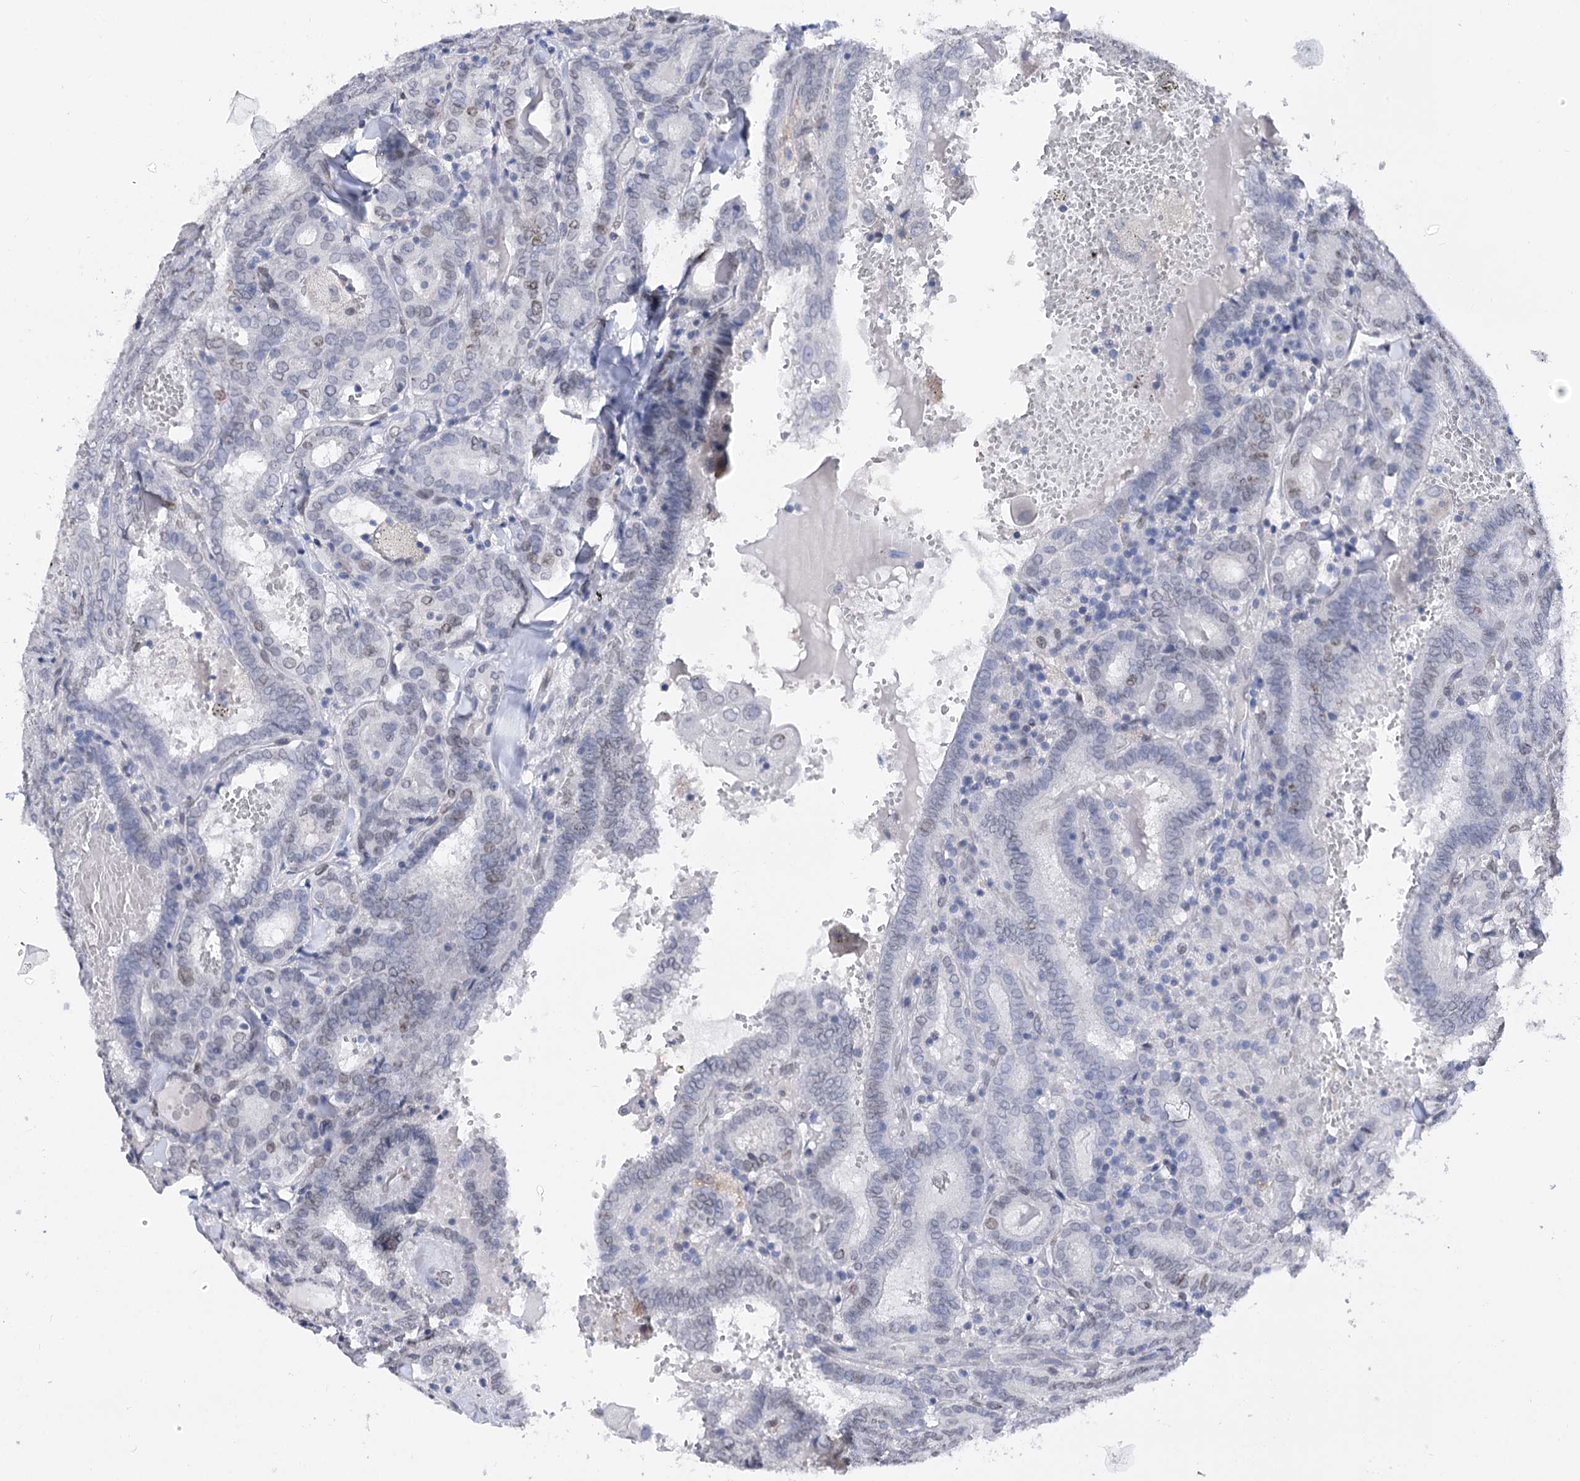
{"staining": {"intensity": "weak", "quantity": "<25%", "location": "cytoplasmic/membranous,nuclear"}, "tissue": "thyroid cancer", "cell_type": "Tumor cells", "image_type": "cancer", "snomed": [{"axis": "morphology", "description": "Papillary adenocarcinoma, NOS"}, {"axis": "topography", "description": "Thyroid gland"}], "caption": "Immunohistochemistry (IHC) micrograph of neoplastic tissue: human papillary adenocarcinoma (thyroid) stained with DAB (3,3'-diaminobenzidine) displays no significant protein positivity in tumor cells.", "gene": "TMEM201", "patient": {"sex": "female", "age": 72}}